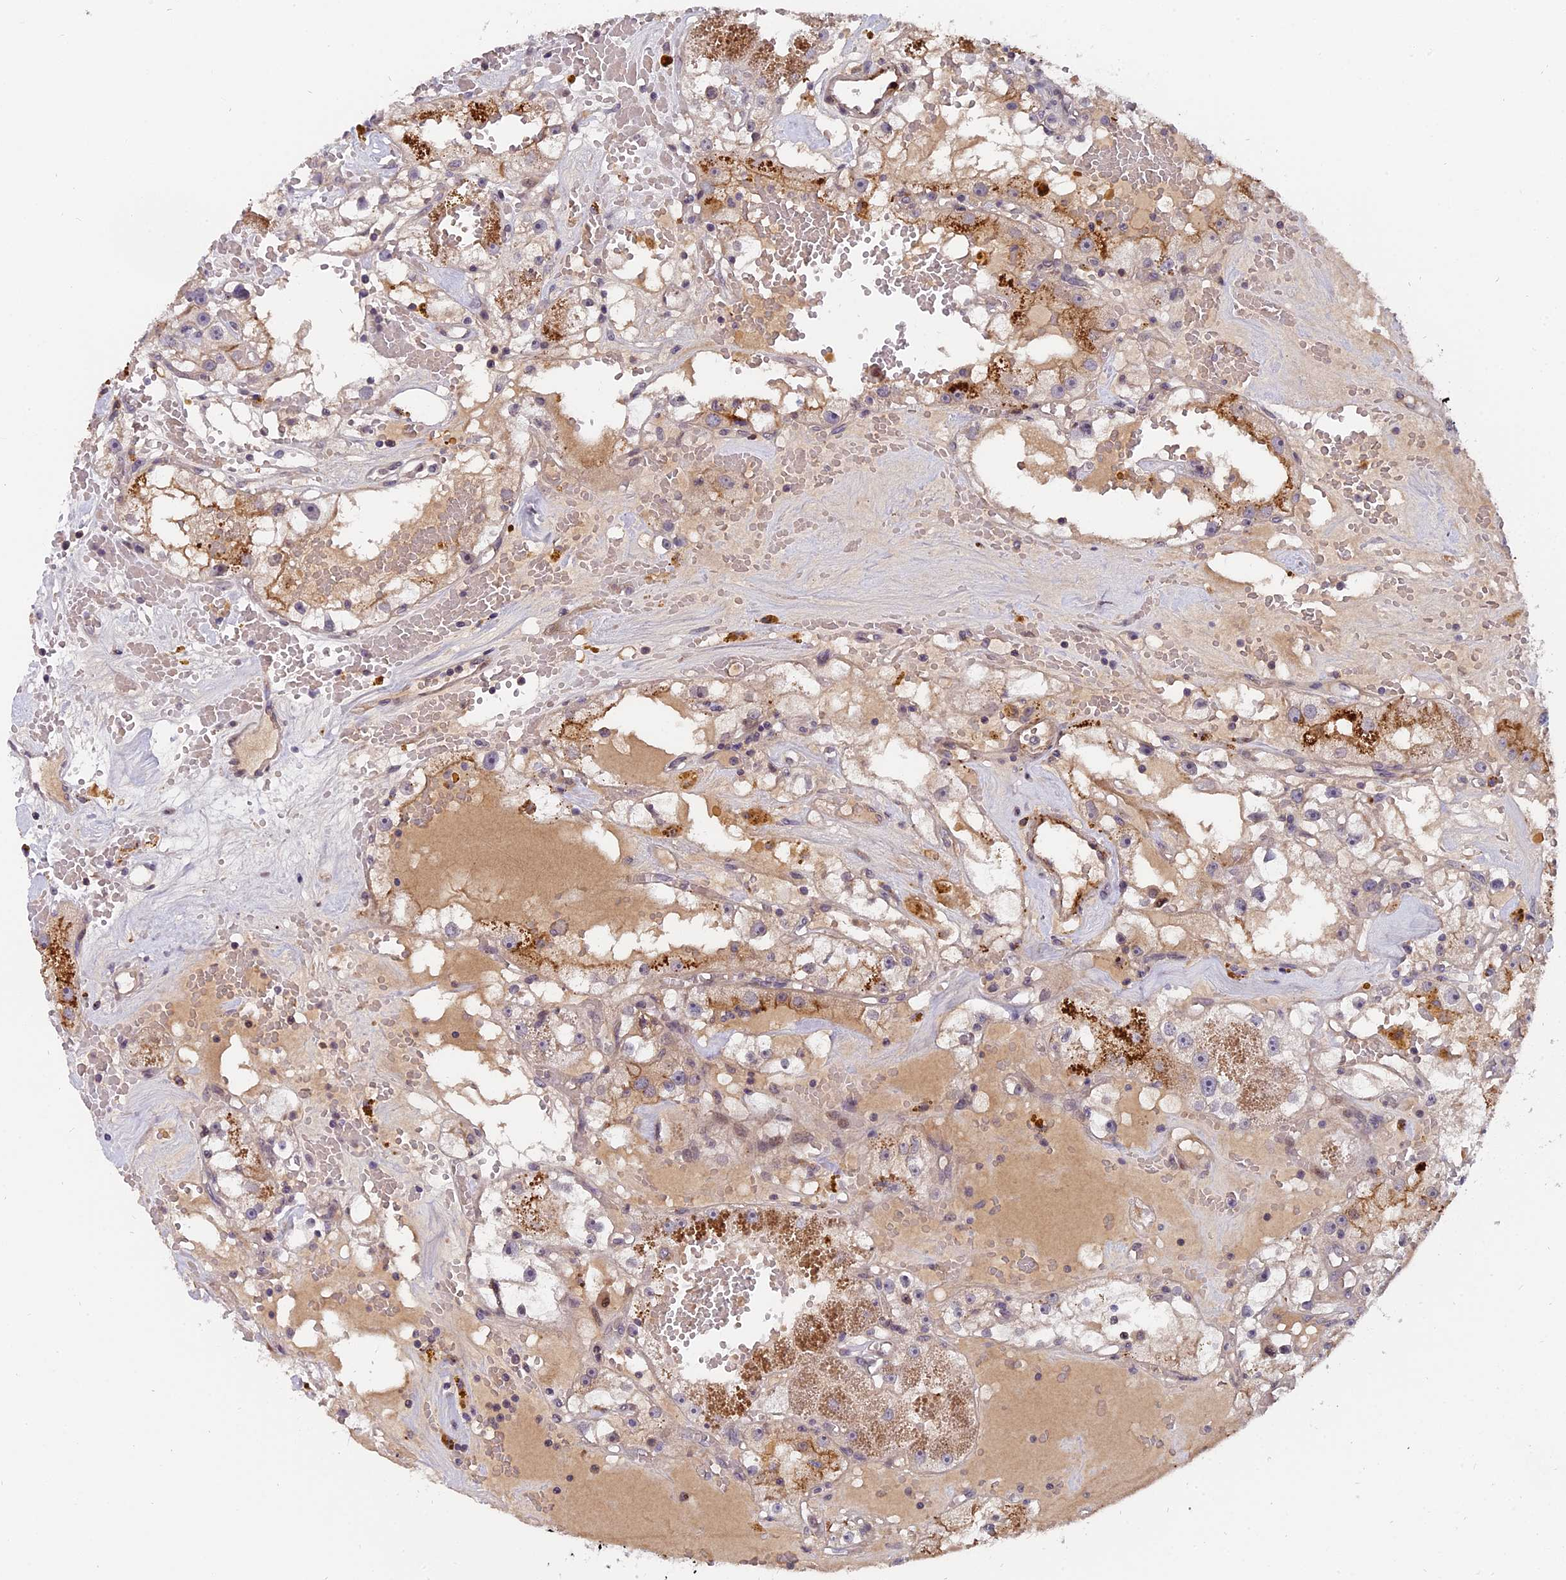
{"staining": {"intensity": "moderate", "quantity": "<25%", "location": "cytoplasmic/membranous"}, "tissue": "renal cancer", "cell_type": "Tumor cells", "image_type": "cancer", "snomed": [{"axis": "morphology", "description": "Adenocarcinoma, NOS"}, {"axis": "topography", "description": "Kidney"}], "caption": "Immunohistochemistry of renal adenocarcinoma demonstrates low levels of moderate cytoplasmic/membranous expression in approximately <25% of tumor cells.", "gene": "PYGO1", "patient": {"sex": "male", "age": 56}}